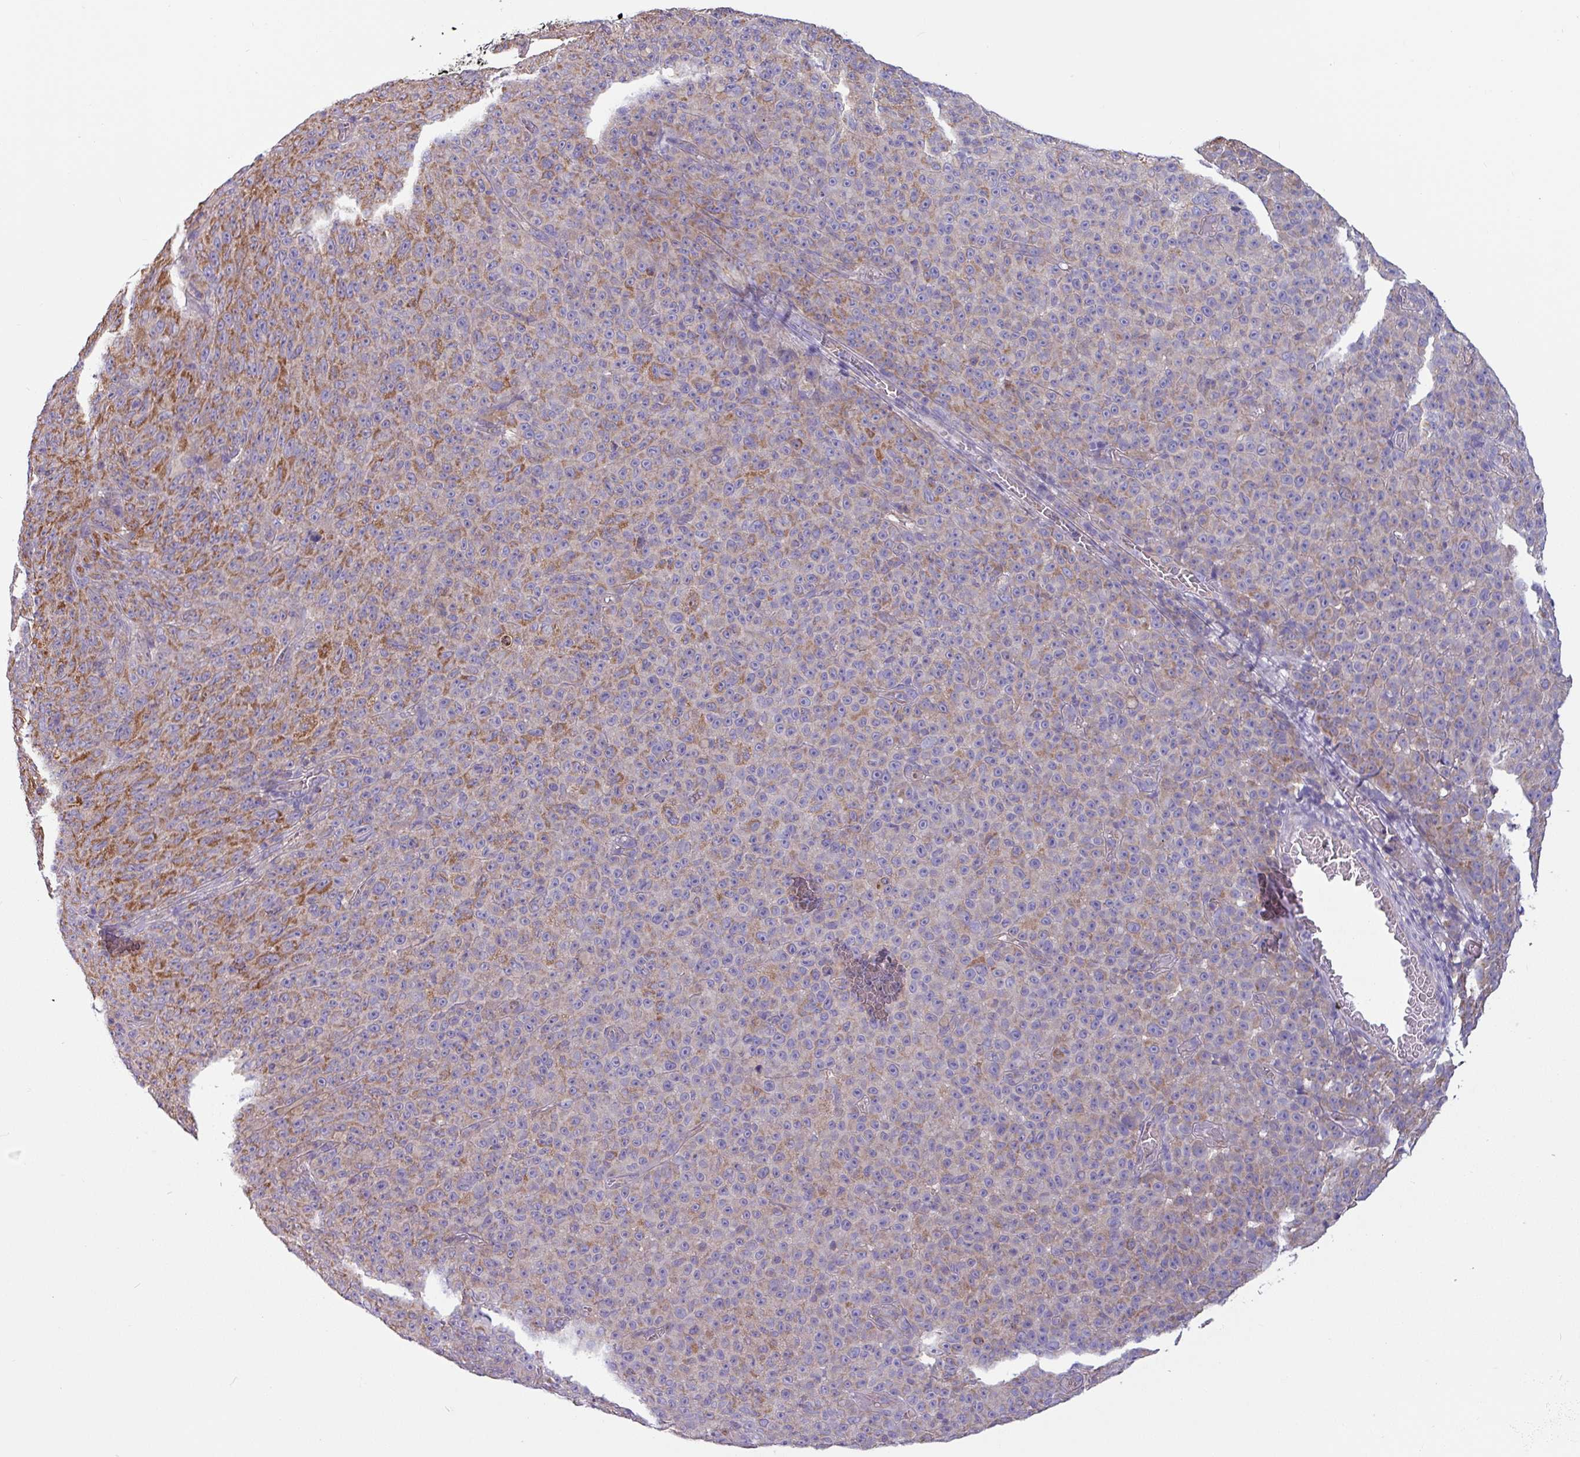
{"staining": {"intensity": "moderate", "quantity": ">75%", "location": "cytoplasmic/membranous"}, "tissue": "melanoma", "cell_type": "Tumor cells", "image_type": "cancer", "snomed": [{"axis": "morphology", "description": "Malignant melanoma, NOS"}, {"axis": "topography", "description": "Skin"}], "caption": "Moderate cytoplasmic/membranous expression for a protein is seen in approximately >75% of tumor cells of melanoma using IHC.", "gene": "CAMK1", "patient": {"sex": "female", "age": 82}}